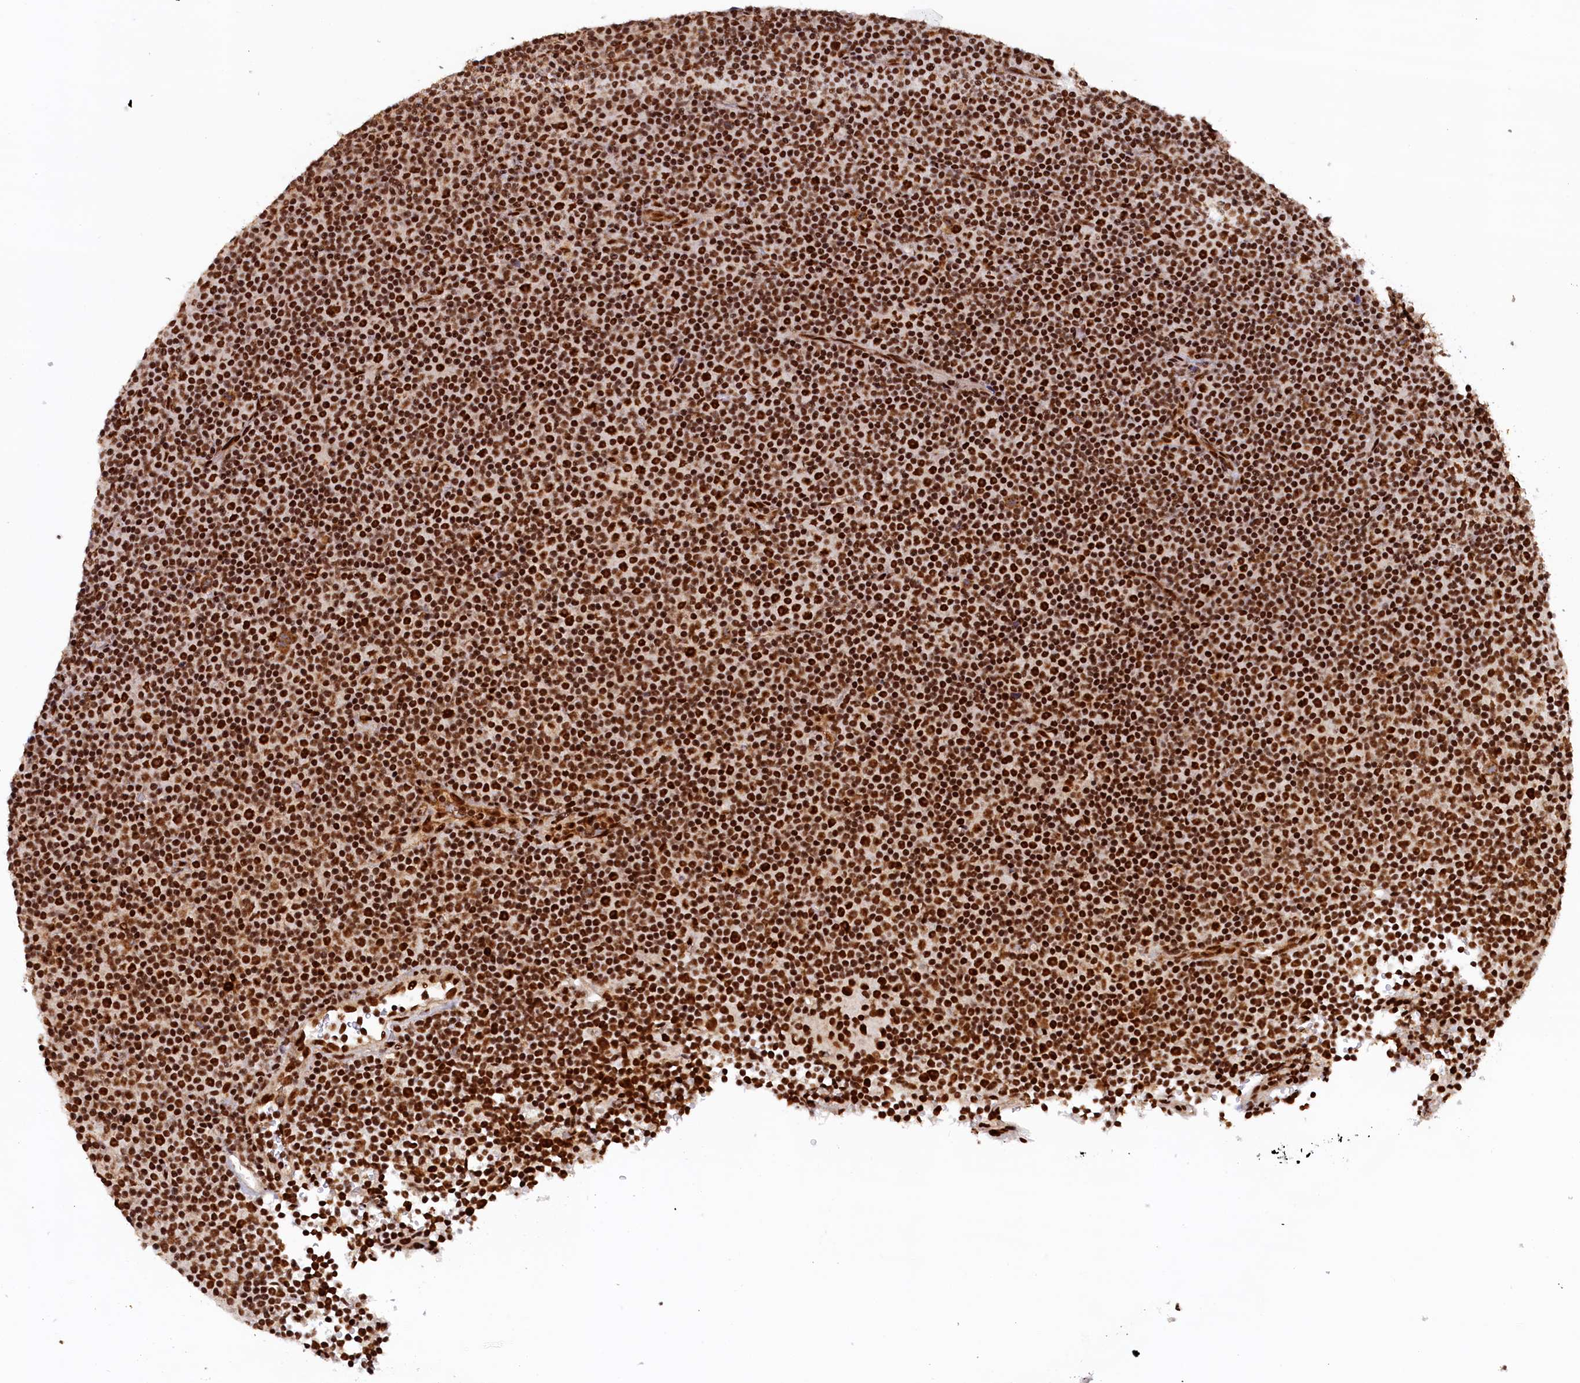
{"staining": {"intensity": "strong", "quantity": ">75%", "location": "nuclear"}, "tissue": "lymphoma", "cell_type": "Tumor cells", "image_type": "cancer", "snomed": [{"axis": "morphology", "description": "Malignant lymphoma, non-Hodgkin's type, Low grade"}, {"axis": "topography", "description": "Lymph node"}], "caption": "IHC histopathology image of lymphoma stained for a protein (brown), which exhibits high levels of strong nuclear staining in approximately >75% of tumor cells.", "gene": "ZC3H18", "patient": {"sex": "female", "age": 67}}